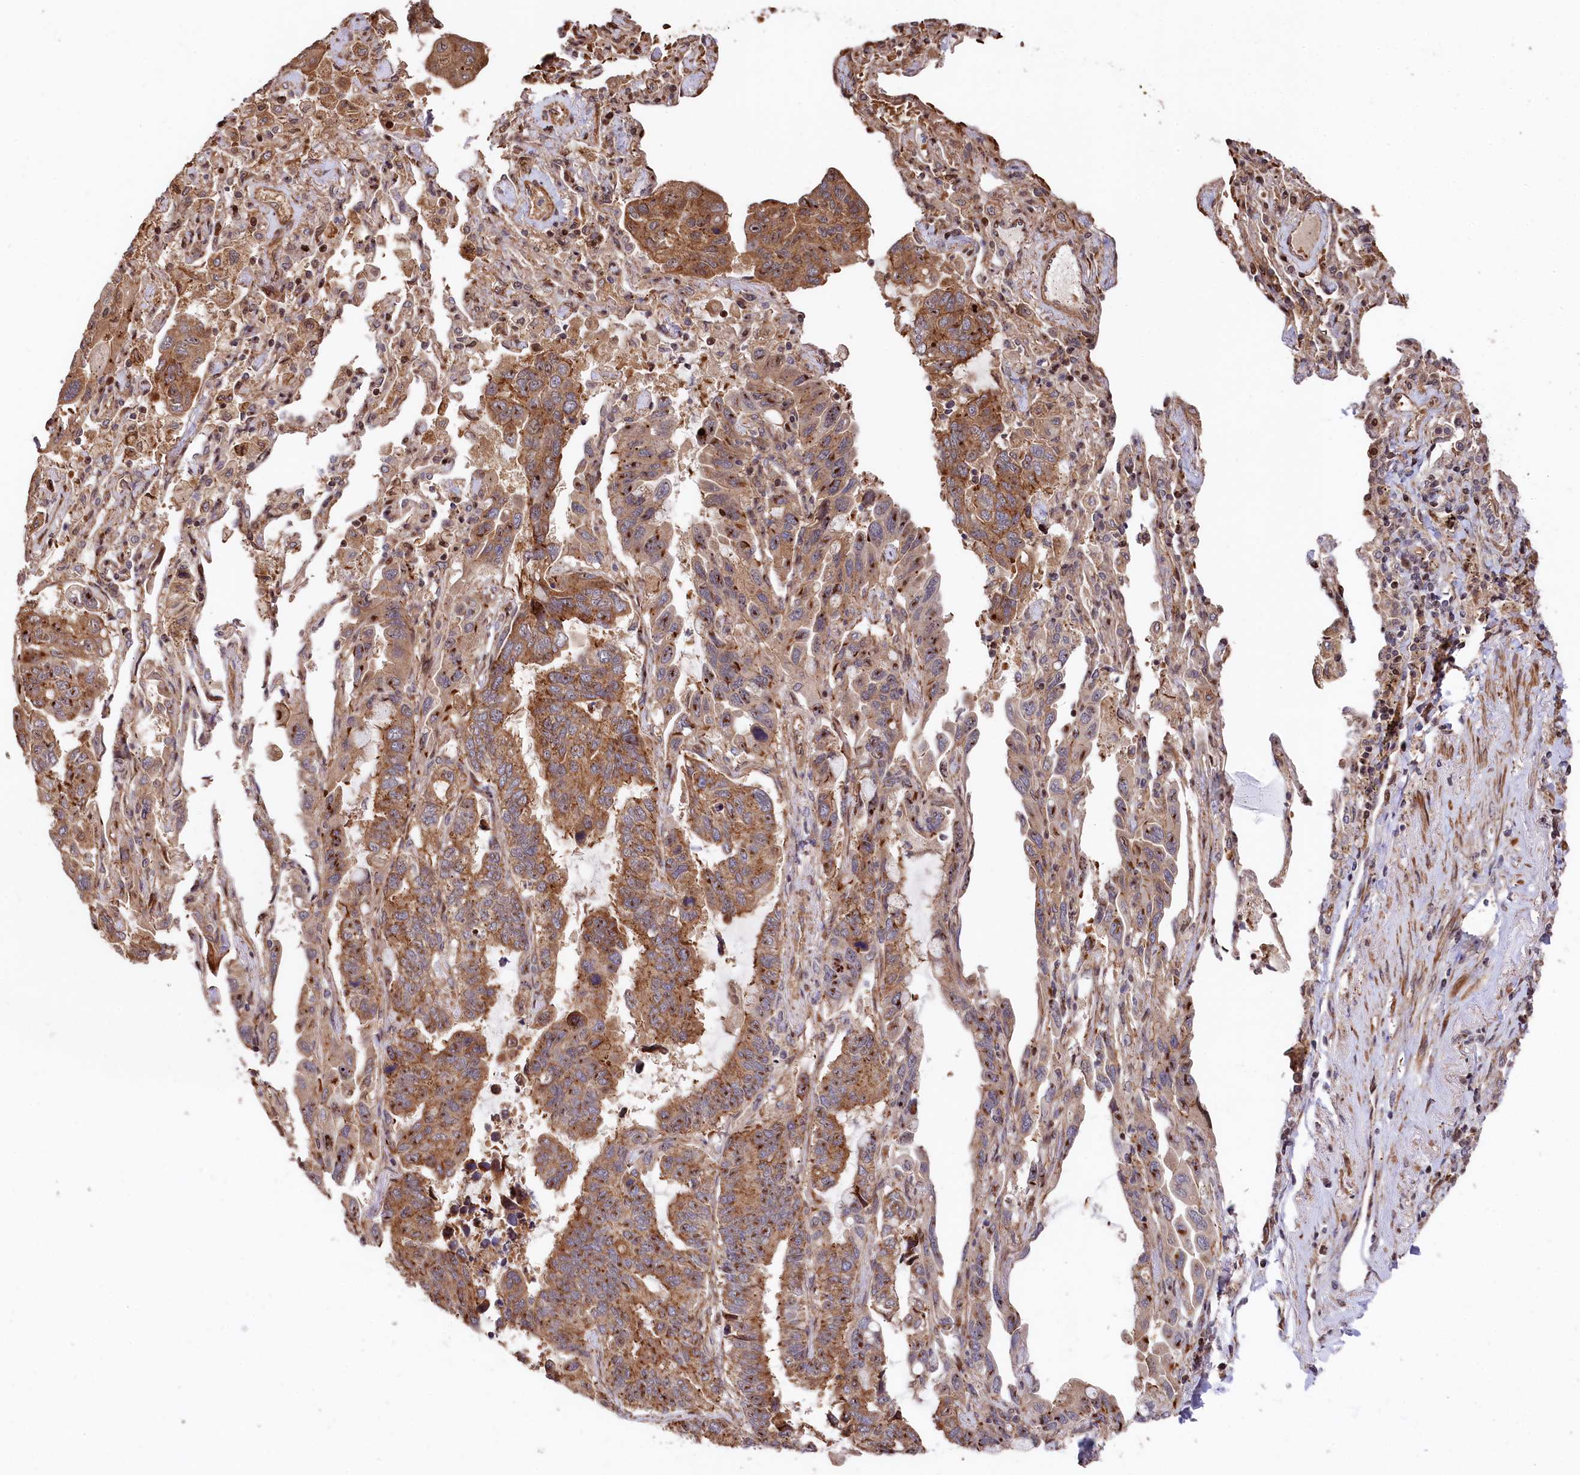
{"staining": {"intensity": "moderate", "quantity": ">75%", "location": "cytoplasmic/membranous"}, "tissue": "lung cancer", "cell_type": "Tumor cells", "image_type": "cancer", "snomed": [{"axis": "morphology", "description": "Adenocarcinoma, NOS"}, {"axis": "topography", "description": "Lung"}], "caption": "A high-resolution image shows immunohistochemistry (IHC) staining of lung cancer, which demonstrates moderate cytoplasmic/membranous positivity in about >75% of tumor cells. Nuclei are stained in blue.", "gene": "TNKS1BP1", "patient": {"sex": "male", "age": 64}}